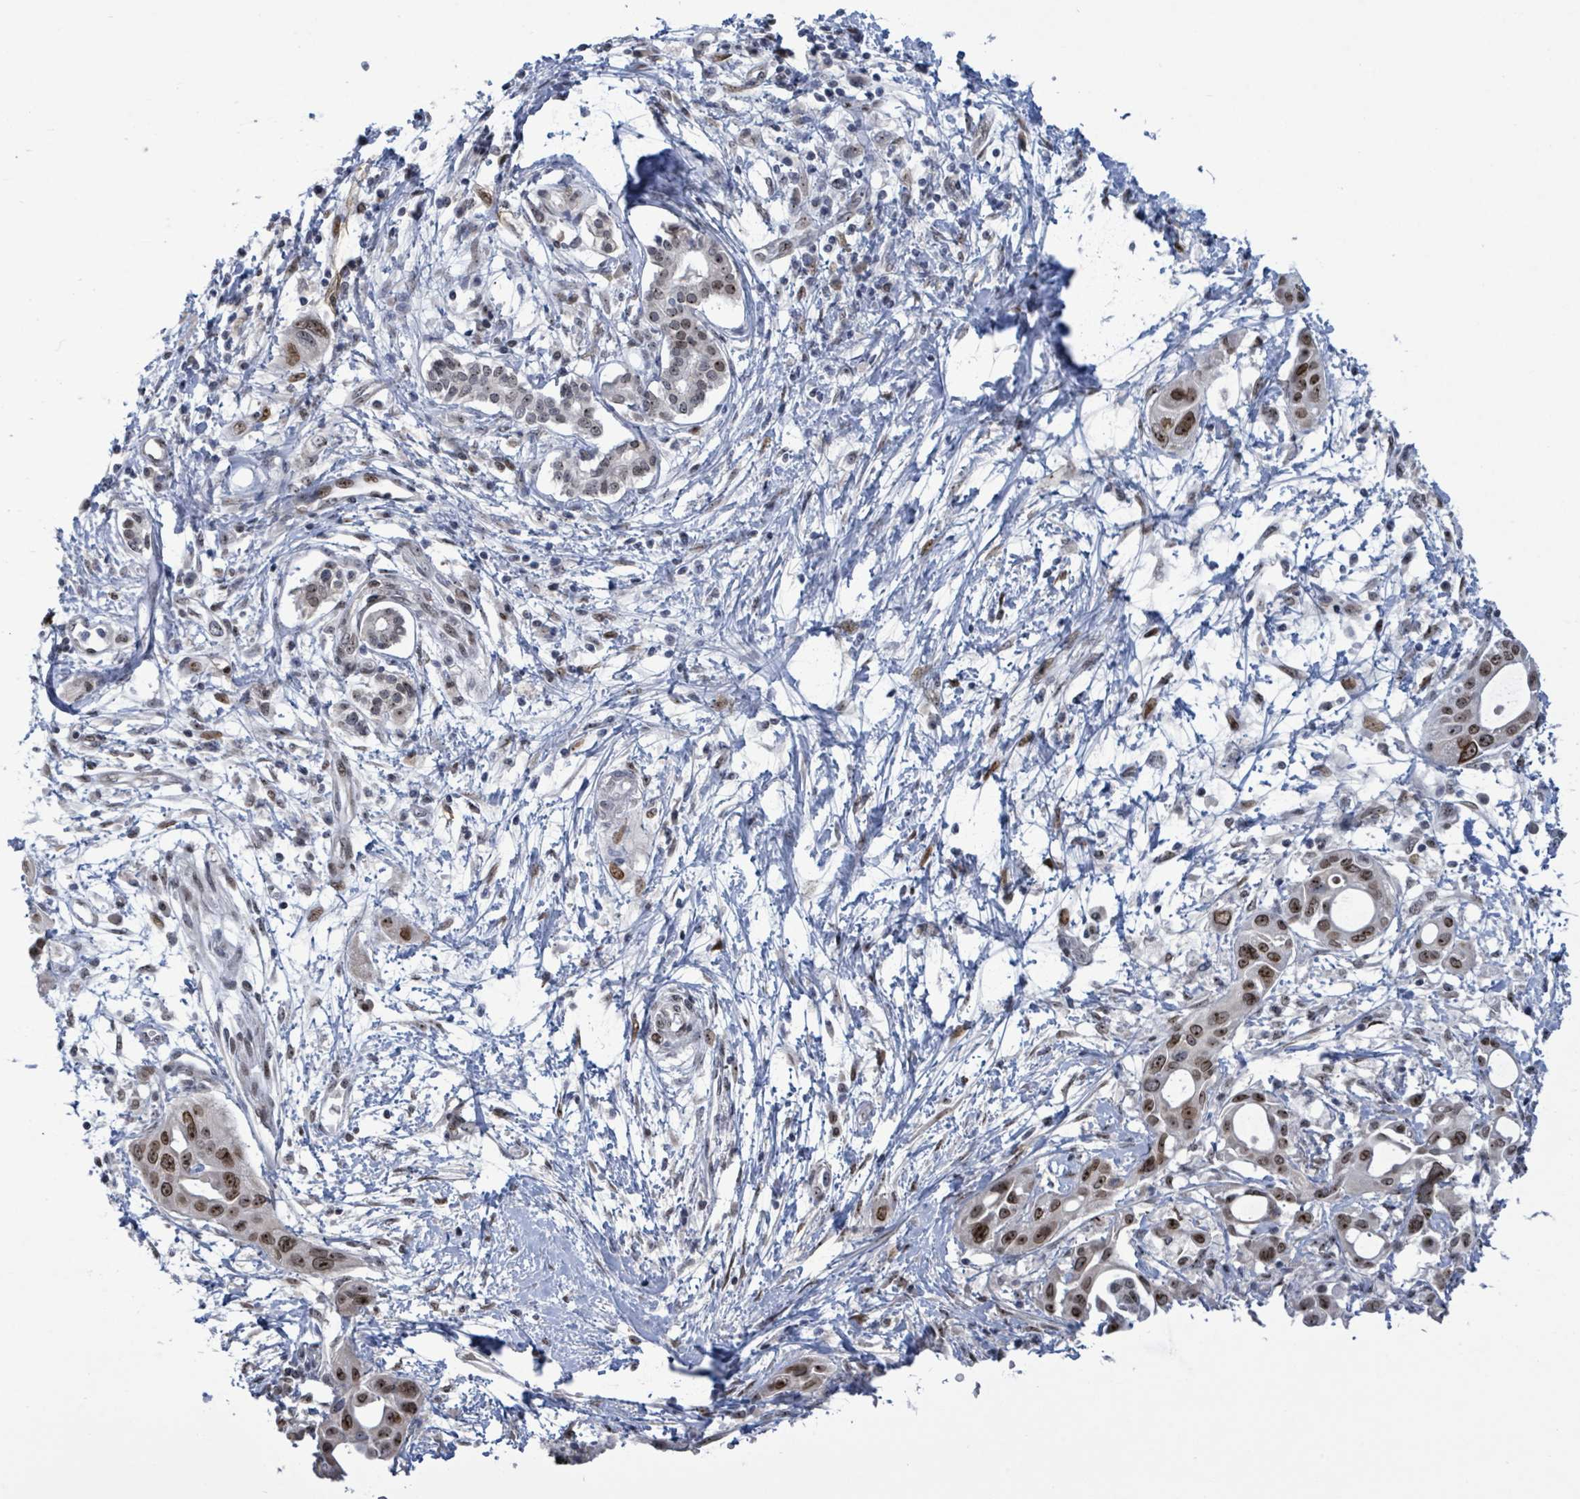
{"staining": {"intensity": "moderate", "quantity": ">75%", "location": "nuclear"}, "tissue": "pancreatic cancer", "cell_type": "Tumor cells", "image_type": "cancer", "snomed": [{"axis": "morphology", "description": "Adenocarcinoma, NOS"}, {"axis": "topography", "description": "Pancreas"}], "caption": "Pancreatic cancer stained with a protein marker displays moderate staining in tumor cells.", "gene": "RRN3", "patient": {"sex": "male", "age": 68}}